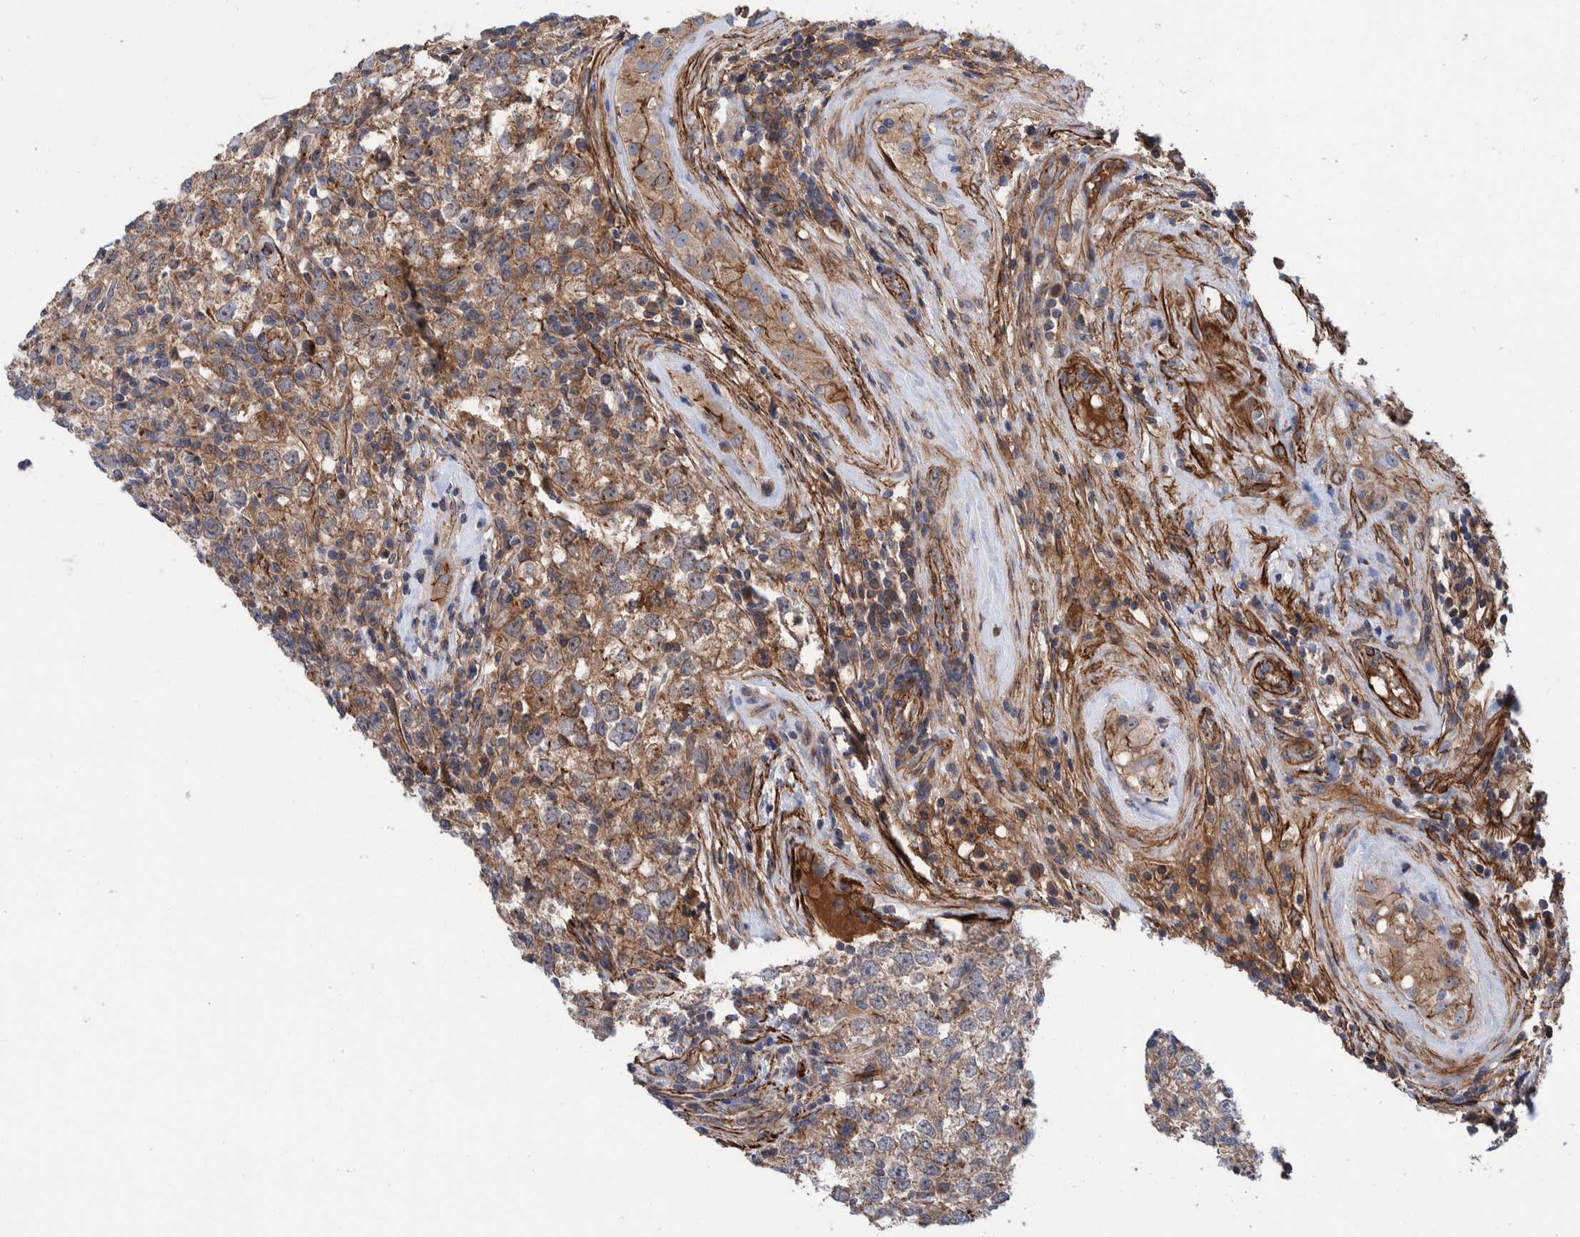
{"staining": {"intensity": "moderate", "quantity": "25%-75%", "location": "cytoplasmic/membranous,nuclear"}, "tissue": "testis cancer", "cell_type": "Tumor cells", "image_type": "cancer", "snomed": [{"axis": "morphology", "description": "Seminoma, NOS"}, {"axis": "morphology", "description": "Carcinoma, Embryonal, NOS"}, {"axis": "topography", "description": "Testis"}], "caption": "This histopathology image demonstrates IHC staining of human testis cancer (embryonal carcinoma), with medium moderate cytoplasmic/membranous and nuclear positivity in approximately 25%-75% of tumor cells.", "gene": "SLC25A10", "patient": {"sex": "male", "age": 28}}